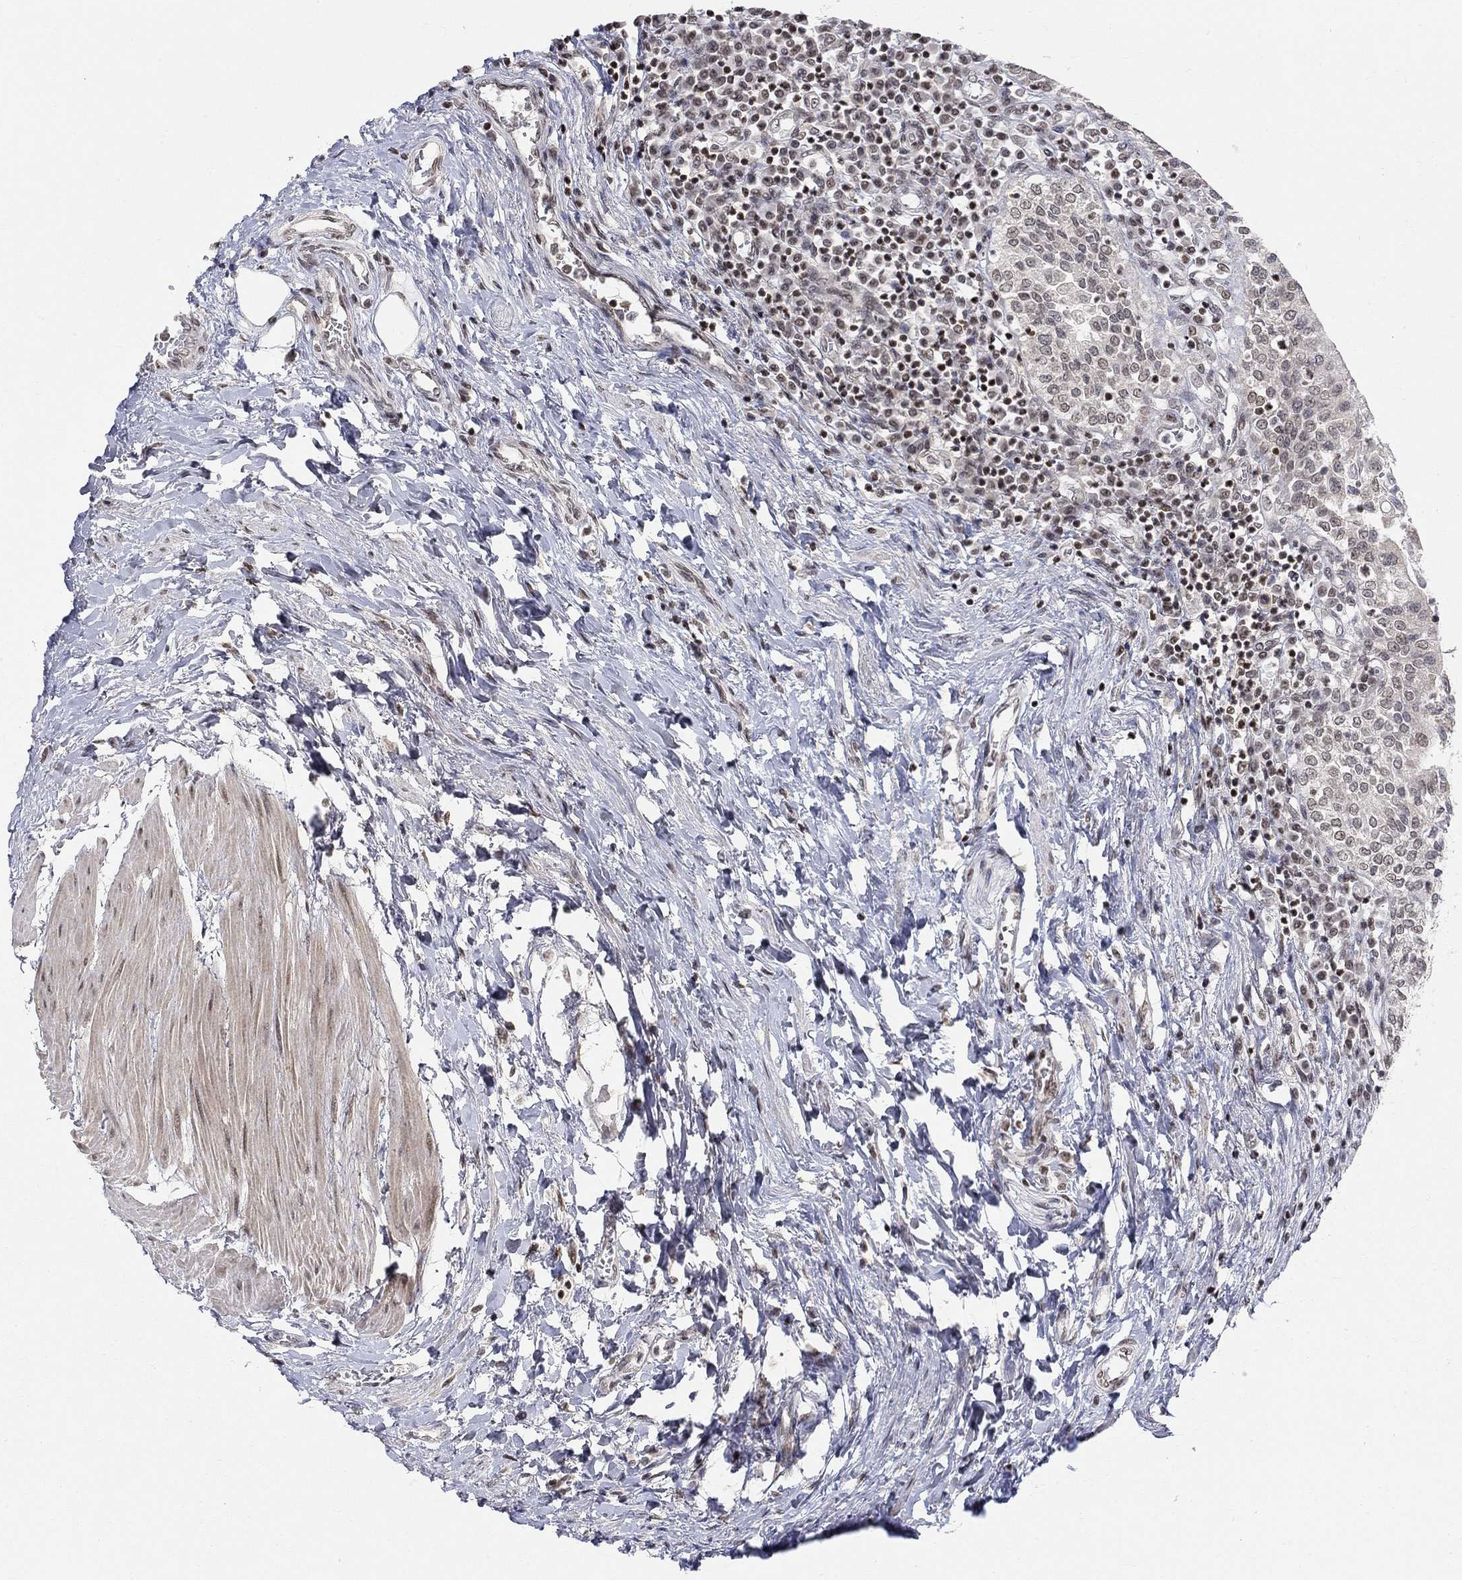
{"staining": {"intensity": "moderate", "quantity": "<25%", "location": "nuclear"}, "tissue": "urothelial cancer", "cell_type": "Tumor cells", "image_type": "cancer", "snomed": [{"axis": "morphology", "description": "Urothelial carcinoma, Low grade"}, {"axis": "topography", "description": "Urinary bladder"}], "caption": "The immunohistochemical stain shows moderate nuclear expression in tumor cells of urothelial cancer tissue.", "gene": "KLF12", "patient": {"sex": "male", "age": 78}}